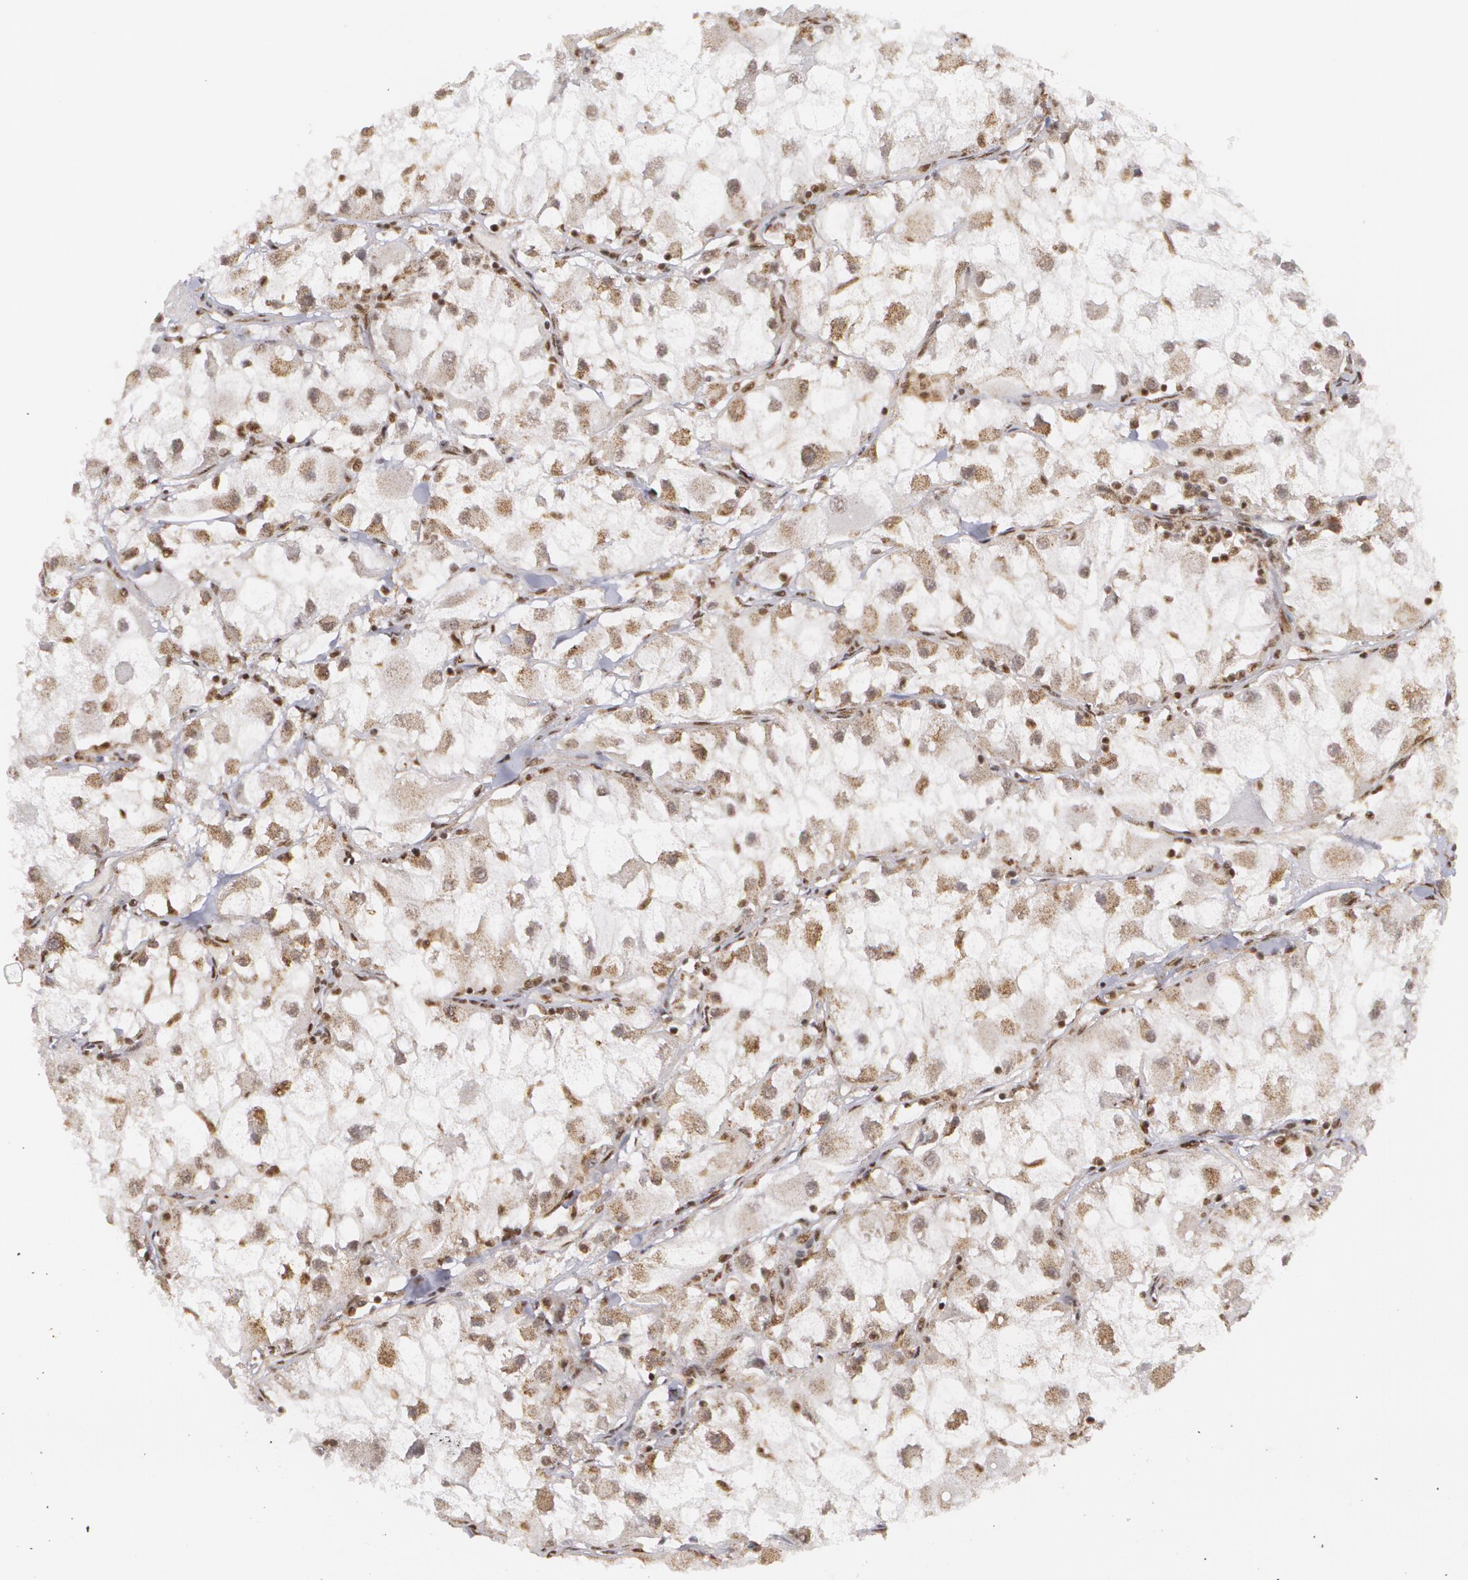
{"staining": {"intensity": "weak", "quantity": ">75%", "location": "cytoplasmic/membranous"}, "tissue": "renal cancer", "cell_type": "Tumor cells", "image_type": "cancer", "snomed": [{"axis": "morphology", "description": "Adenocarcinoma, NOS"}, {"axis": "topography", "description": "Kidney"}], "caption": "This is a photomicrograph of immunohistochemistry (IHC) staining of renal adenocarcinoma, which shows weak expression in the cytoplasmic/membranous of tumor cells.", "gene": "MXD1", "patient": {"sex": "female", "age": 73}}